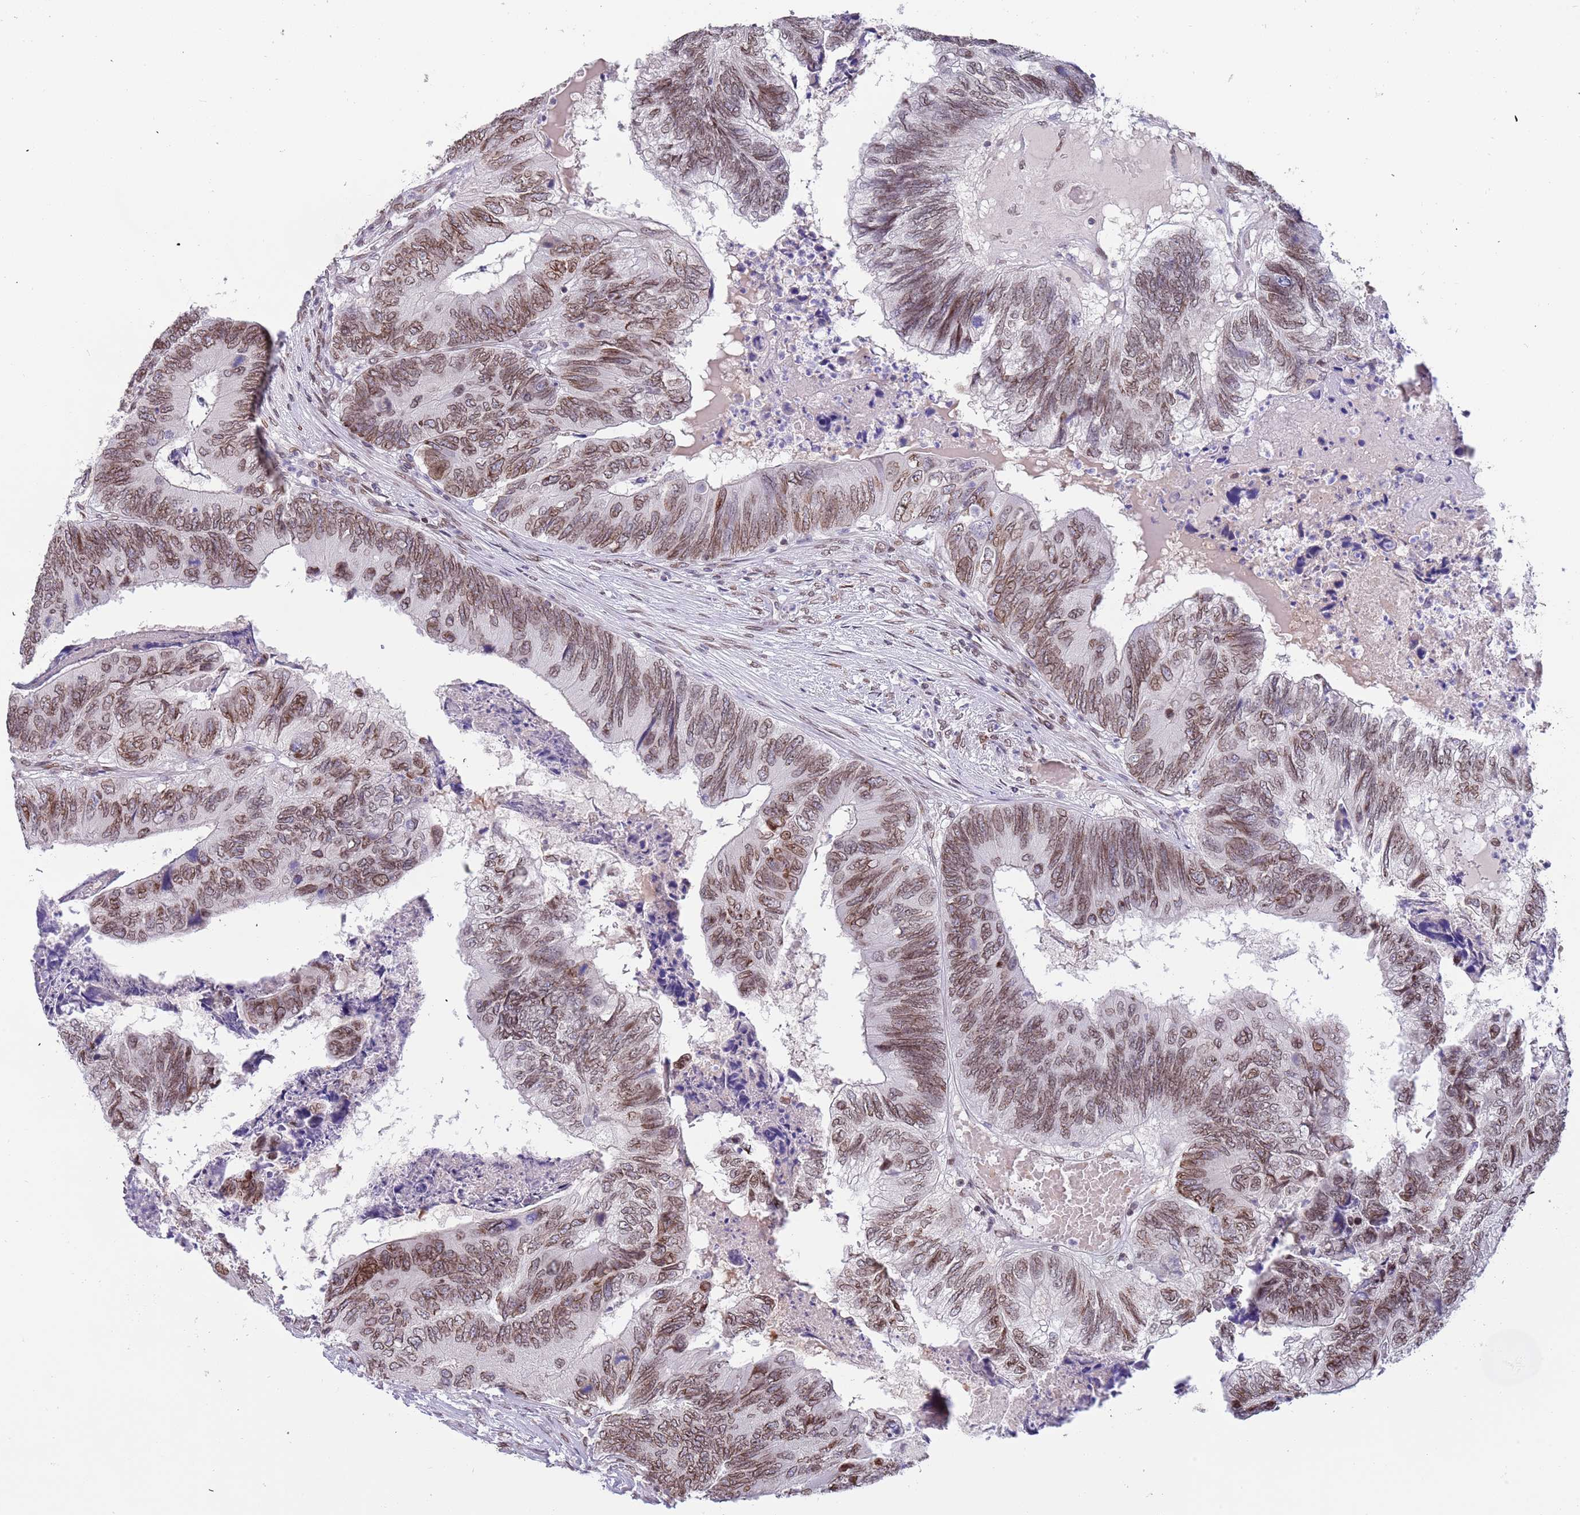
{"staining": {"intensity": "moderate", "quantity": ">75%", "location": "cytoplasmic/membranous,nuclear"}, "tissue": "colorectal cancer", "cell_type": "Tumor cells", "image_type": "cancer", "snomed": [{"axis": "morphology", "description": "Adenocarcinoma, NOS"}, {"axis": "topography", "description": "Colon"}], "caption": "About >75% of tumor cells in human colorectal cancer (adenocarcinoma) demonstrate moderate cytoplasmic/membranous and nuclear protein expression as visualized by brown immunohistochemical staining.", "gene": "KLHDC2", "patient": {"sex": "female", "age": 67}}